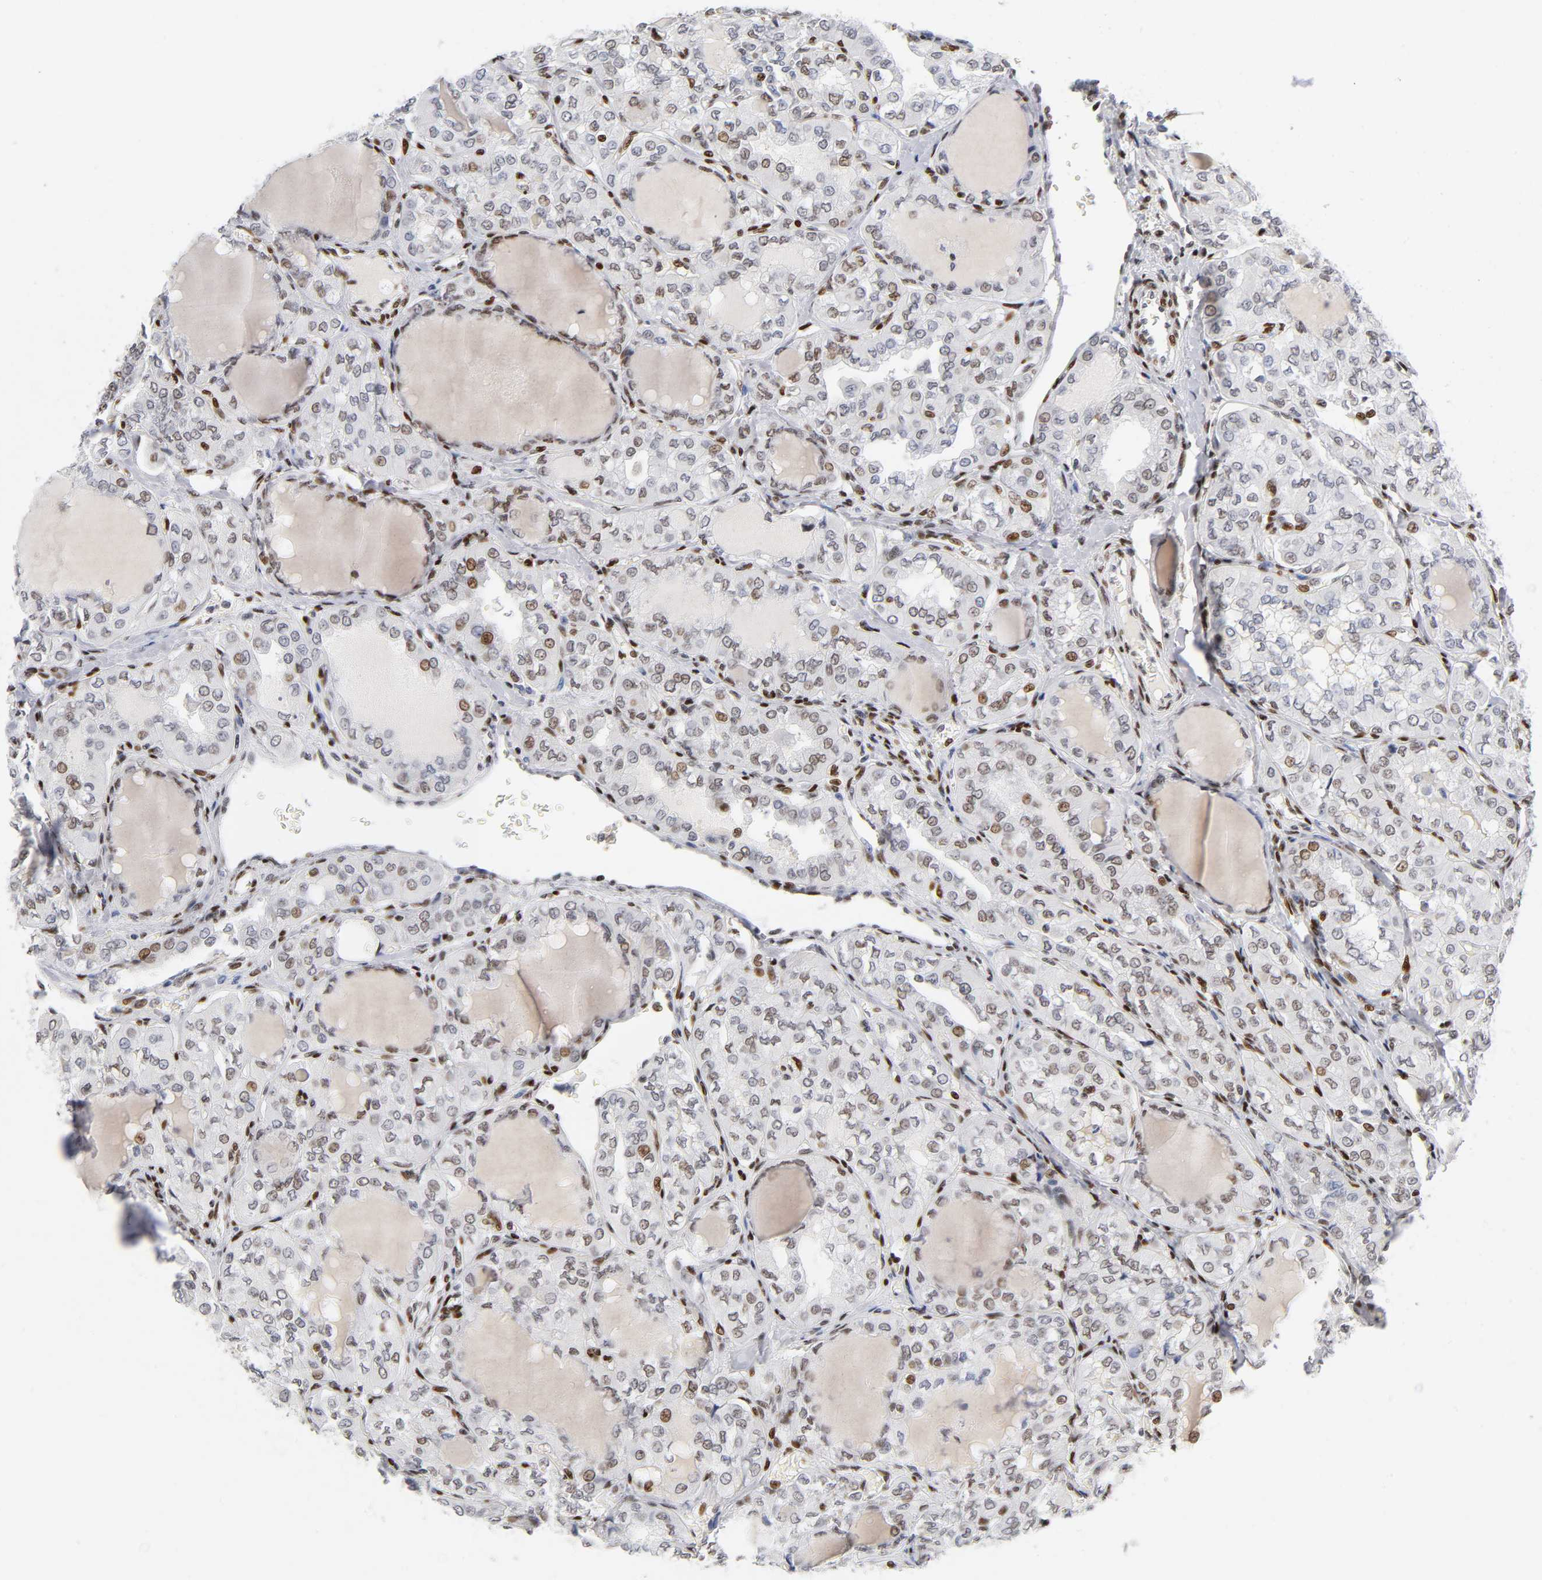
{"staining": {"intensity": "moderate", "quantity": ">75%", "location": "nuclear"}, "tissue": "thyroid cancer", "cell_type": "Tumor cells", "image_type": "cancer", "snomed": [{"axis": "morphology", "description": "Papillary adenocarcinoma, NOS"}, {"axis": "topography", "description": "Thyroid gland"}], "caption": "High-magnification brightfield microscopy of papillary adenocarcinoma (thyroid) stained with DAB (3,3'-diaminobenzidine) (brown) and counterstained with hematoxylin (blue). tumor cells exhibit moderate nuclear positivity is identified in approximately>75% of cells. (Brightfield microscopy of DAB IHC at high magnification).", "gene": "SP3", "patient": {"sex": "male", "age": 20}}